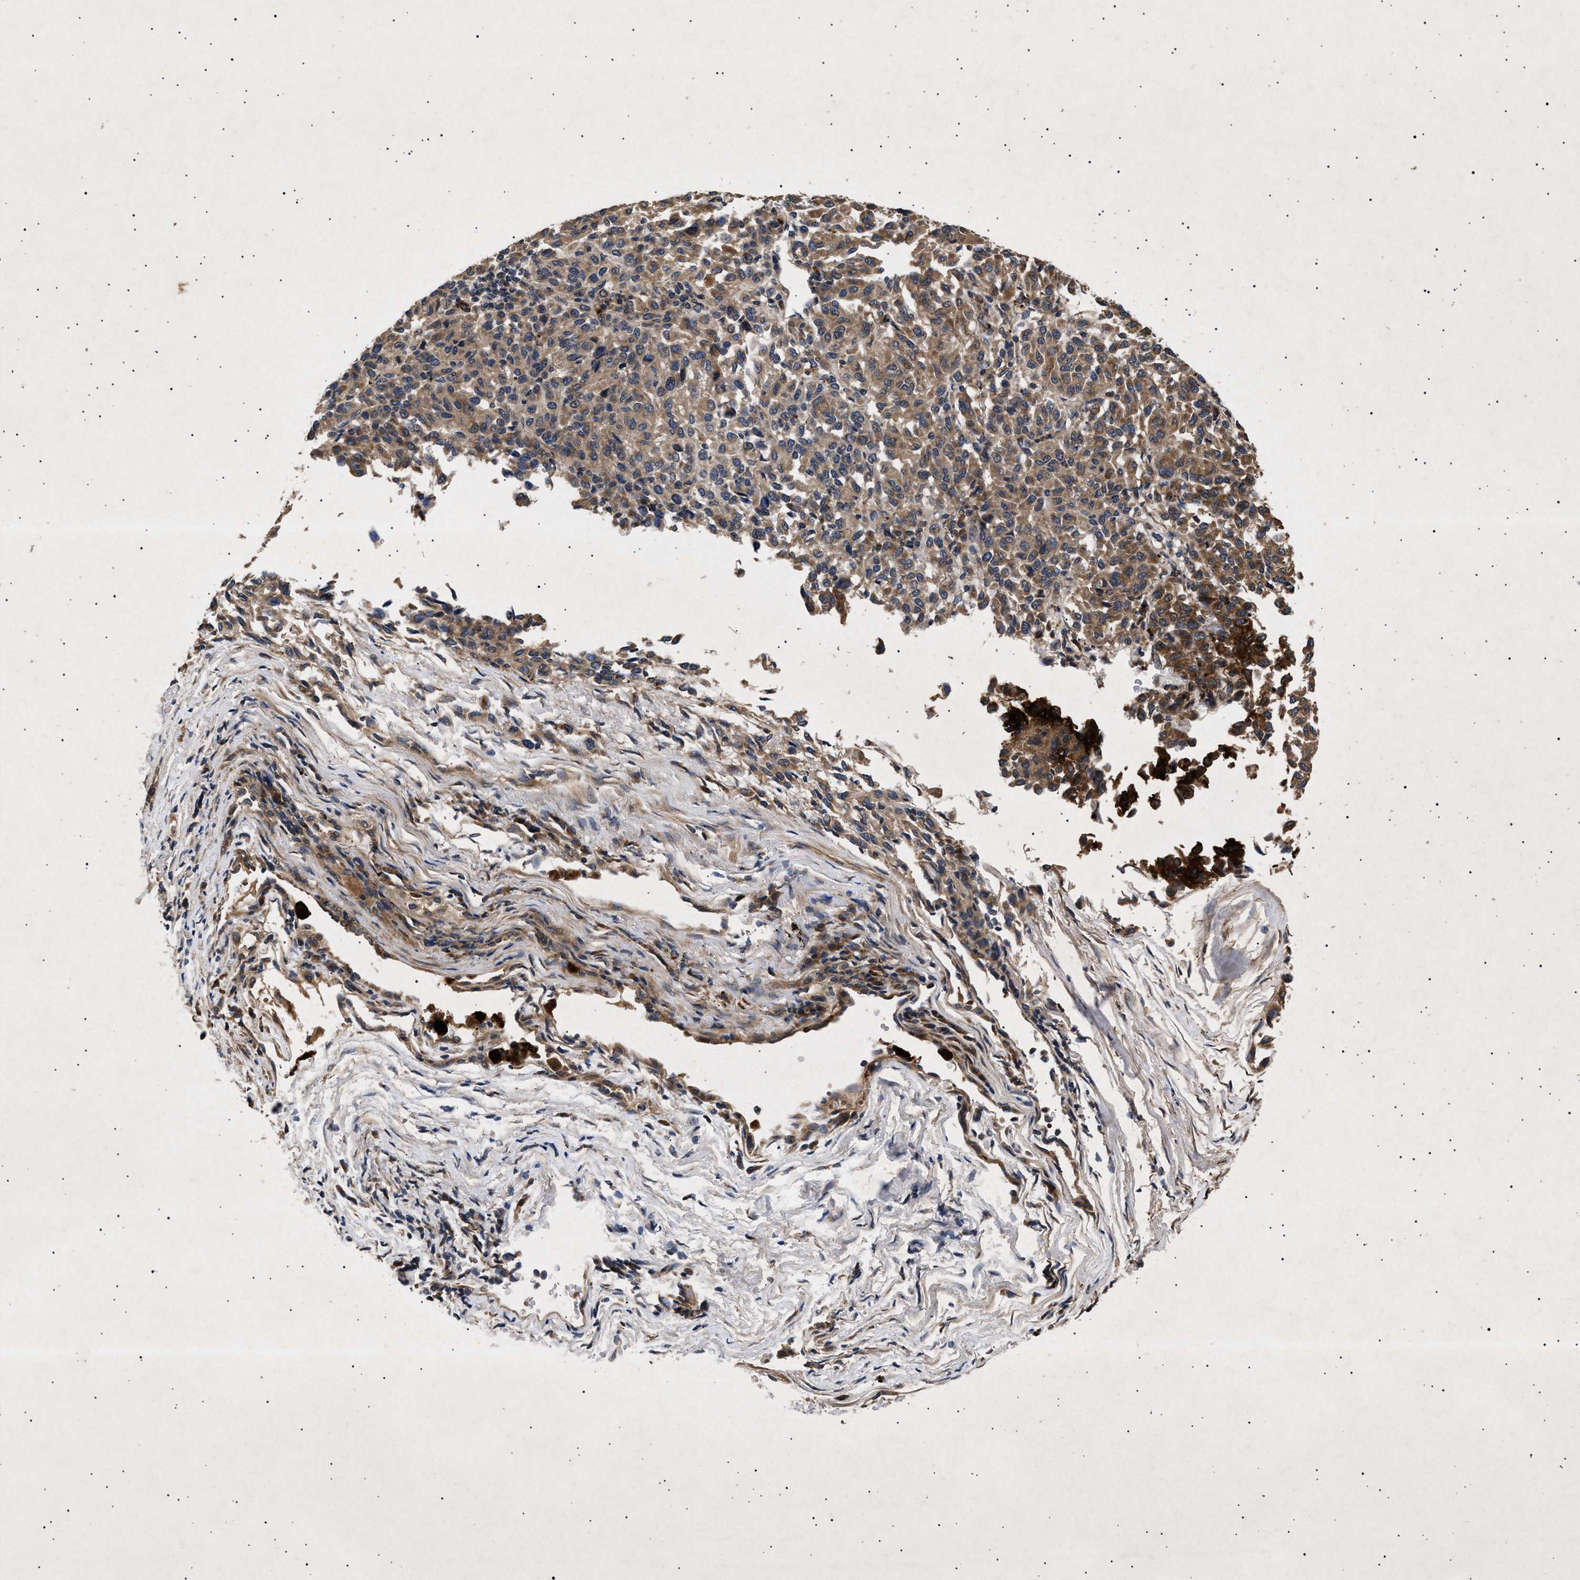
{"staining": {"intensity": "moderate", "quantity": ">75%", "location": "cytoplasmic/membranous"}, "tissue": "melanoma", "cell_type": "Tumor cells", "image_type": "cancer", "snomed": [{"axis": "morphology", "description": "Malignant melanoma, Metastatic site"}, {"axis": "topography", "description": "Lung"}], "caption": "Melanoma tissue displays moderate cytoplasmic/membranous expression in about >75% of tumor cells (DAB IHC with brightfield microscopy, high magnification).", "gene": "ITGB5", "patient": {"sex": "male", "age": 64}}